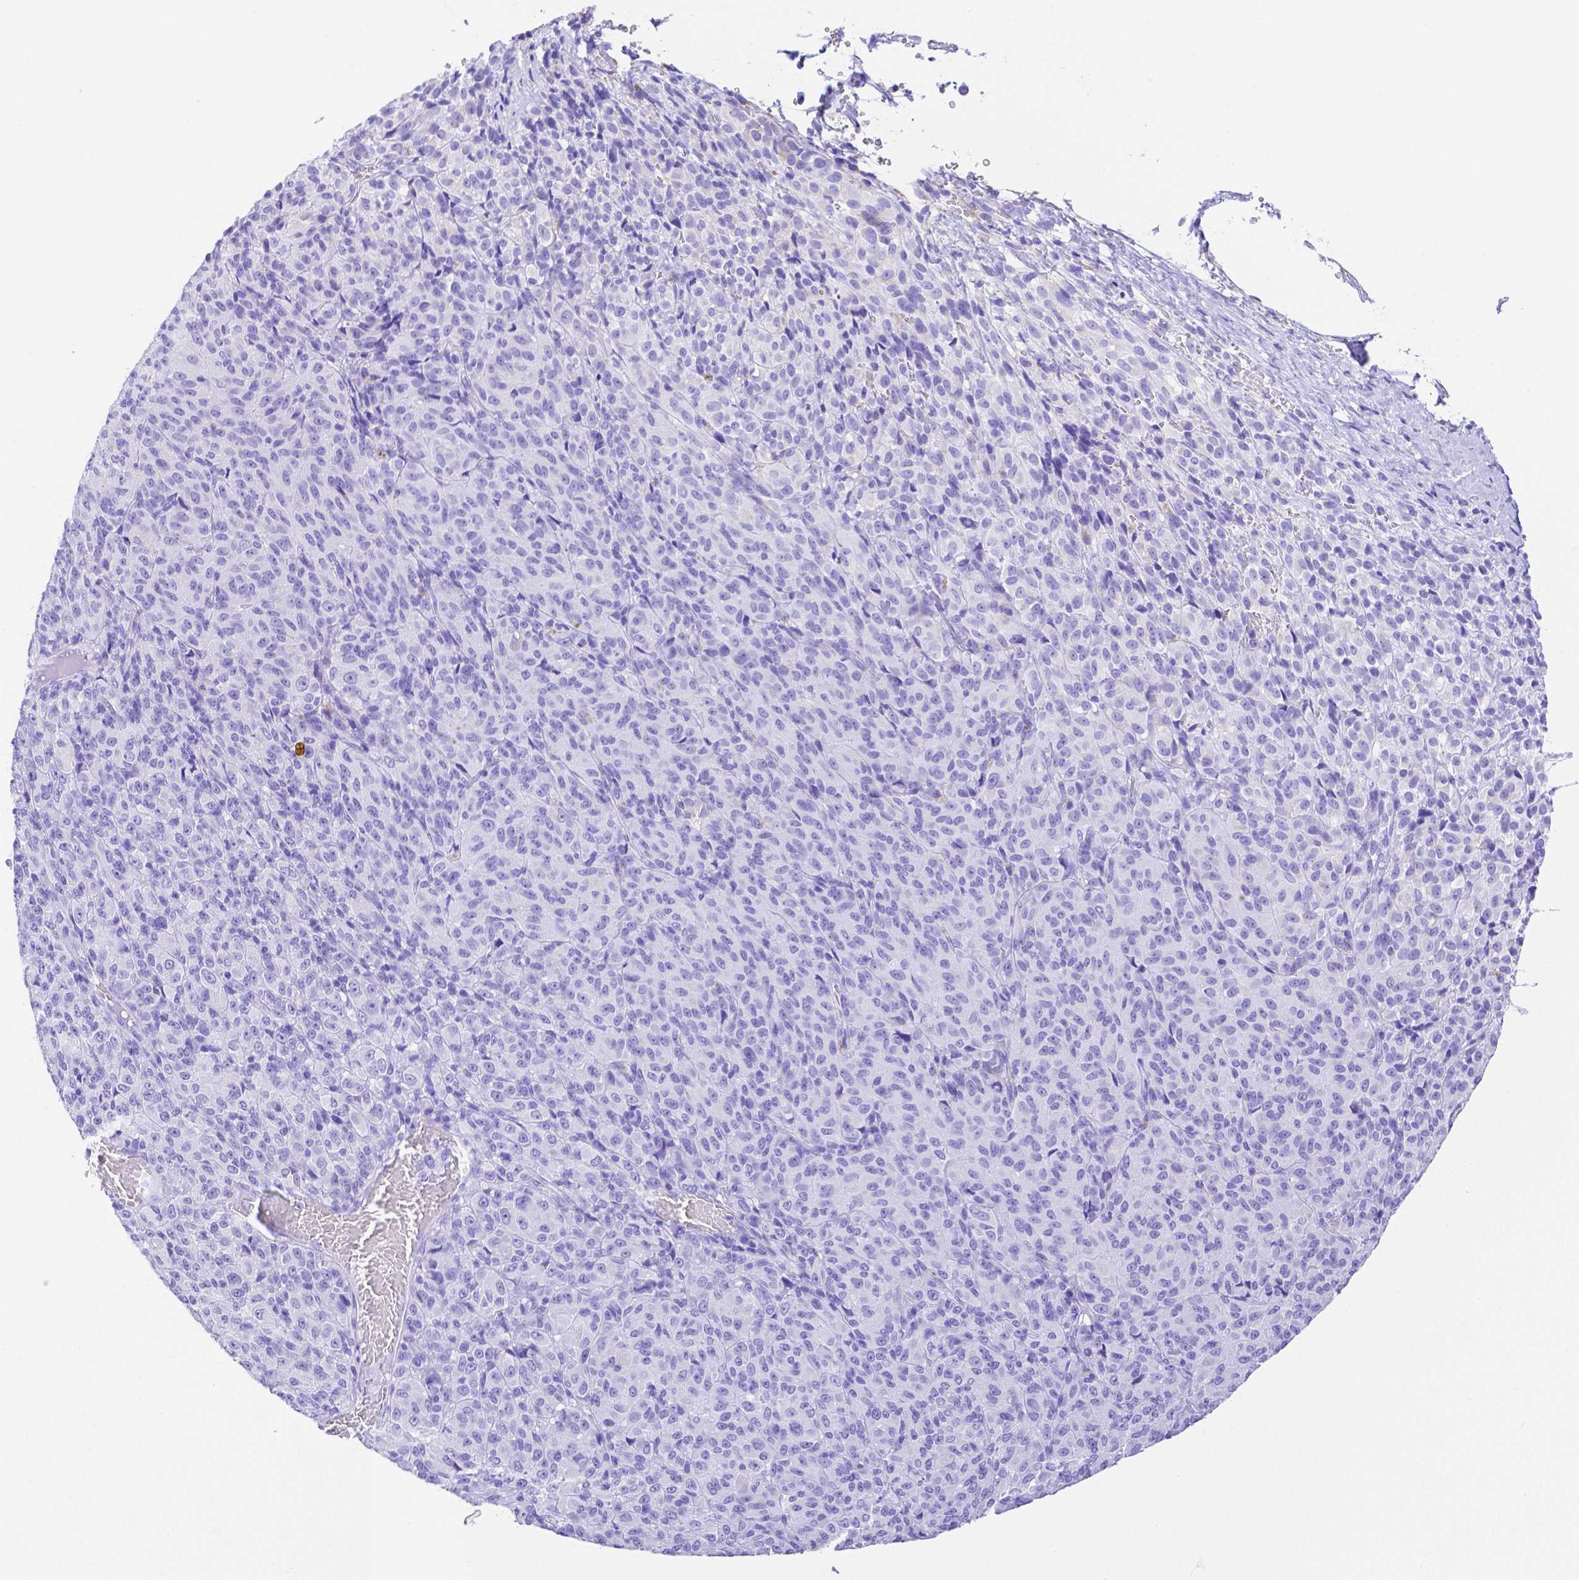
{"staining": {"intensity": "negative", "quantity": "none", "location": "none"}, "tissue": "melanoma", "cell_type": "Tumor cells", "image_type": "cancer", "snomed": [{"axis": "morphology", "description": "Malignant melanoma, Metastatic site"}, {"axis": "topography", "description": "Brain"}], "caption": "The photomicrograph demonstrates no staining of tumor cells in malignant melanoma (metastatic site).", "gene": "SMR3A", "patient": {"sex": "female", "age": 56}}